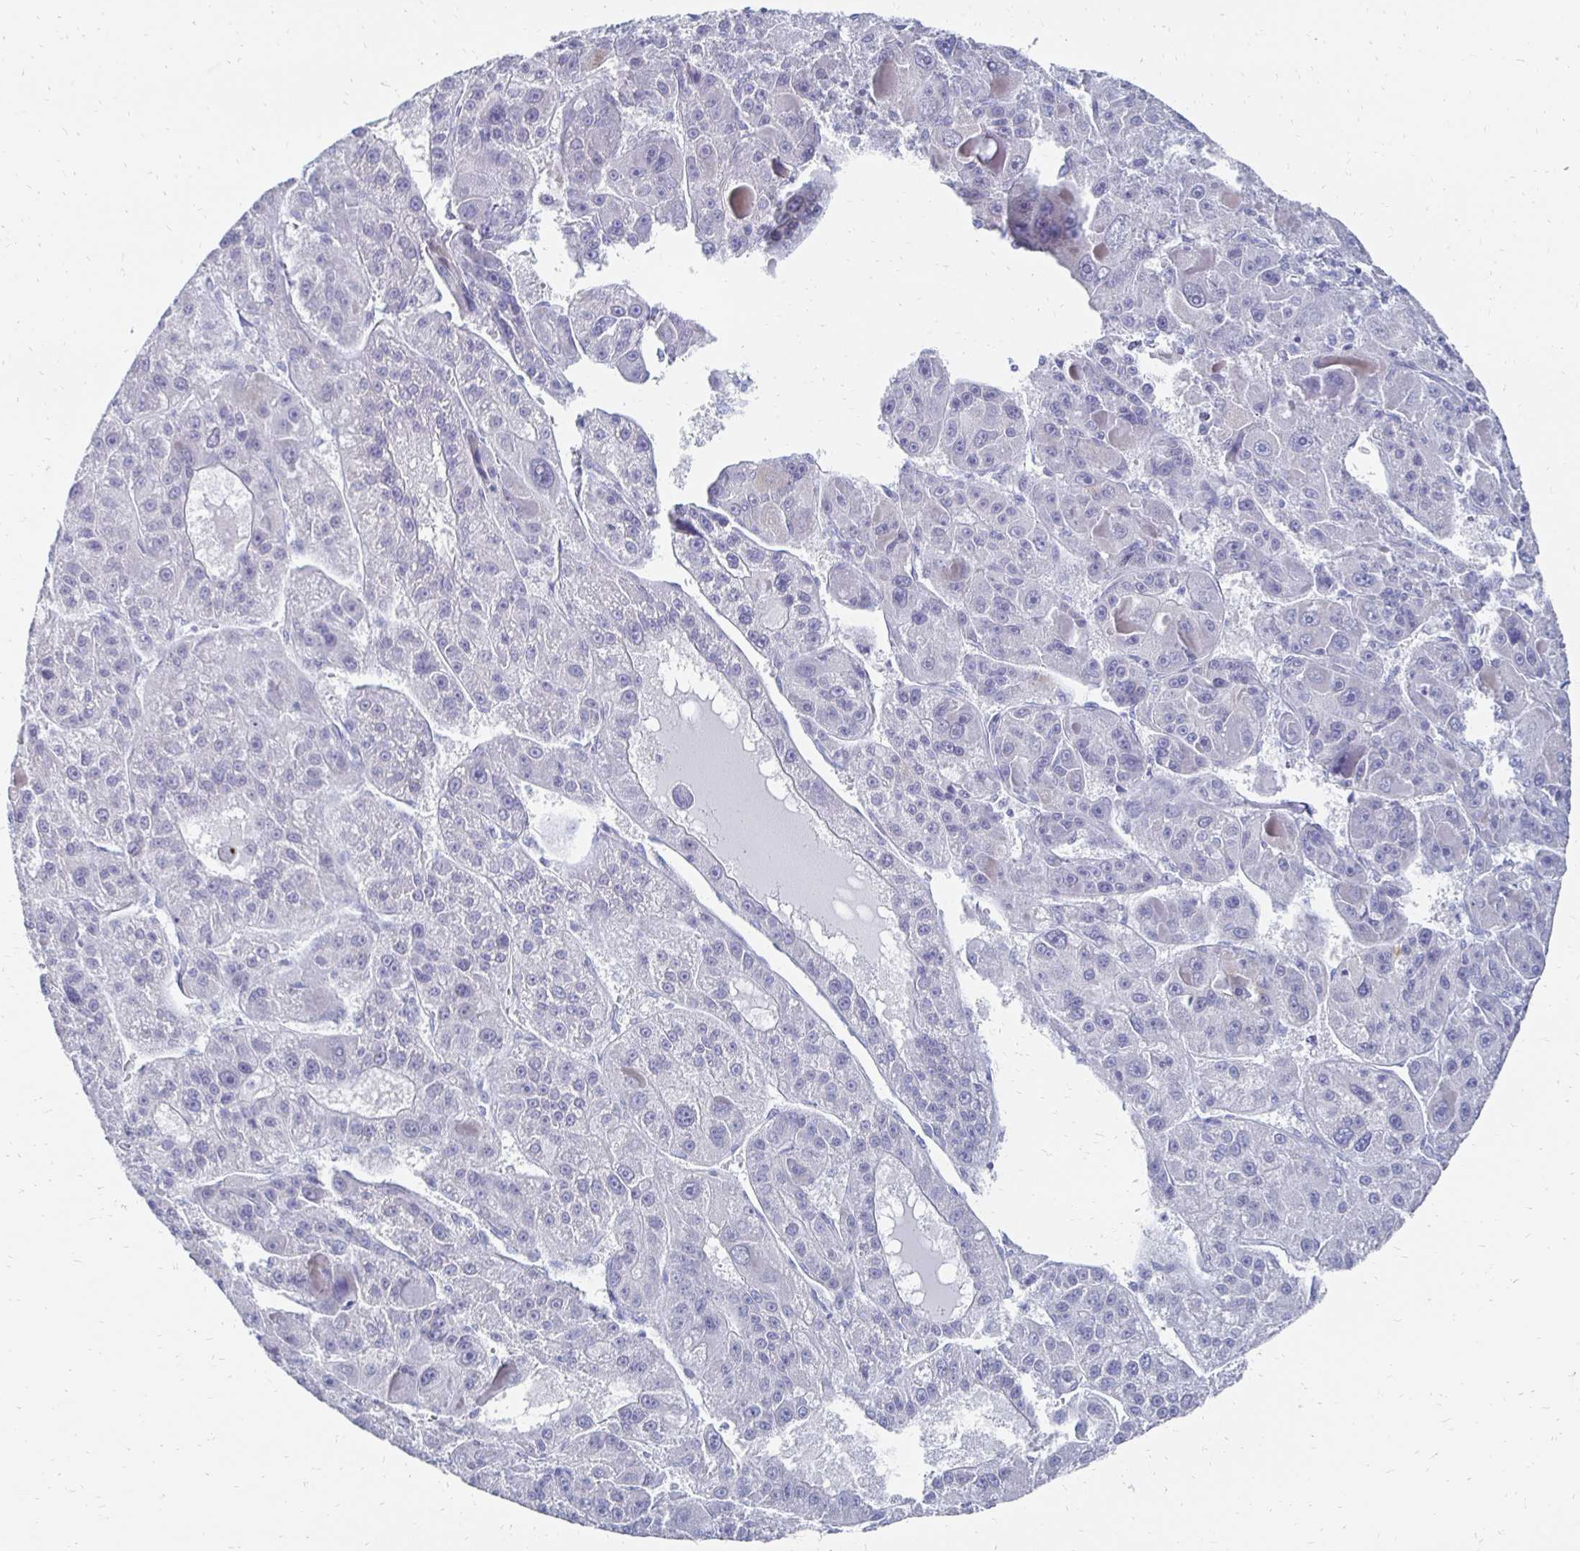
{"staining": {"intensity": "negative", "quantity": "none", "location": "none"}, "tissue": "liver cancer", "cell_type": "Tumor cells", "image_type": "cancer", "snomed": [{"axis": "morphology", "description": "Carcinoma, Hepatocellular, NOS"}, {"axis": "topography", "description": "Liver"}], "caption": "This is an immunohistochemistry photomicrograph of human liver cancer (hepatocellular carcinoma). There is no staining in tumor cells.", "gene": "SYCP3", "patient": {"sex": "male", "age": 76}}